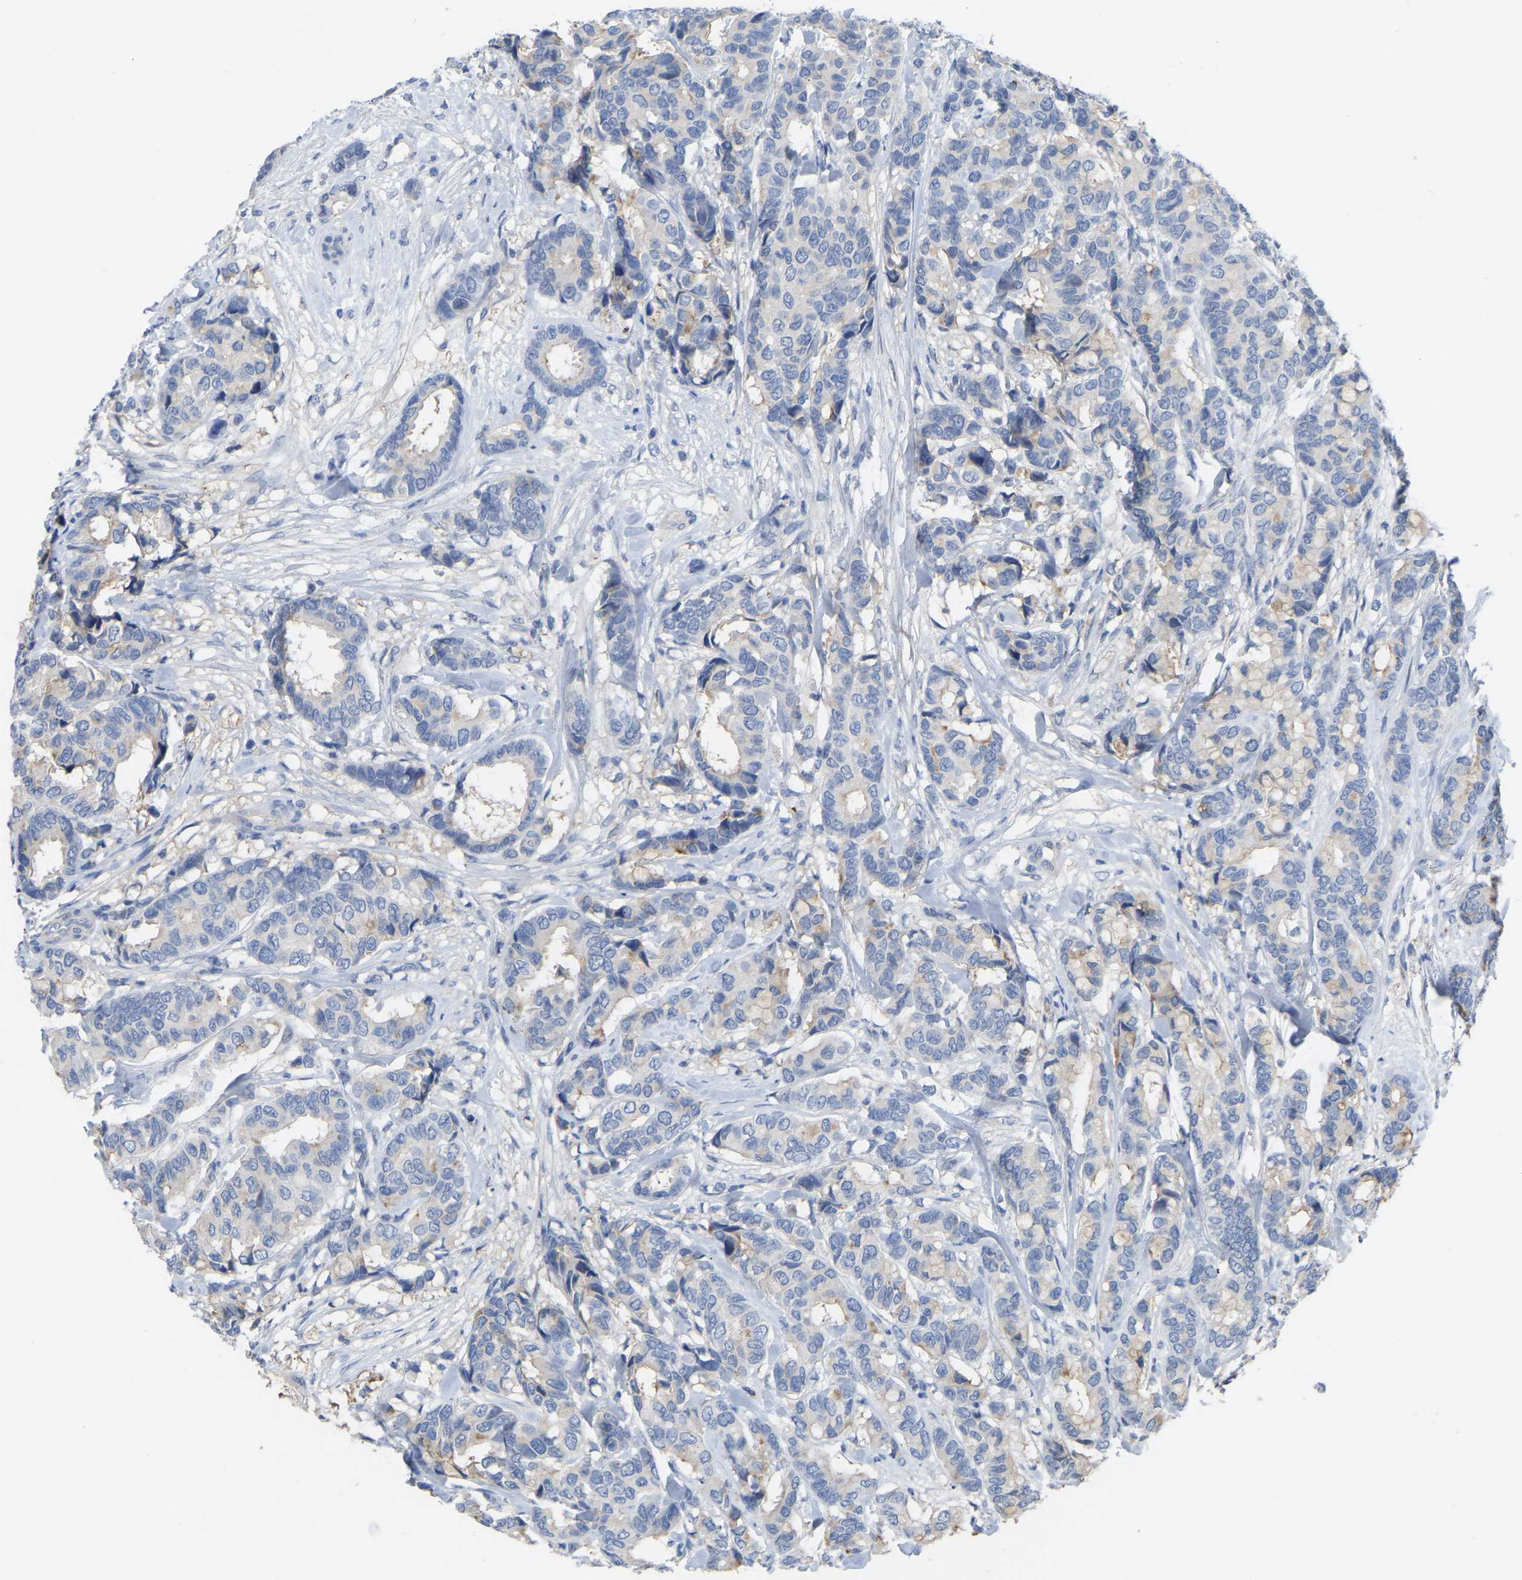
{"staining": {"intensity": "negative", "quantity": "none", "location": "none"}, "tissue": "breast cancer", "cell_type": "Tumor cells", "image_type": "cancer", "snomed": [{"axis": "morphology", "description": "Duct carcinoma"}, {"axis": "topography", "description": "Breast"}], "caption": "Protein analysis of breast intraductal carcinoma displays no significant positivity in tumor cells.", "gene": "ZNF449", "patient": {"sex": "female", "age": 87}}